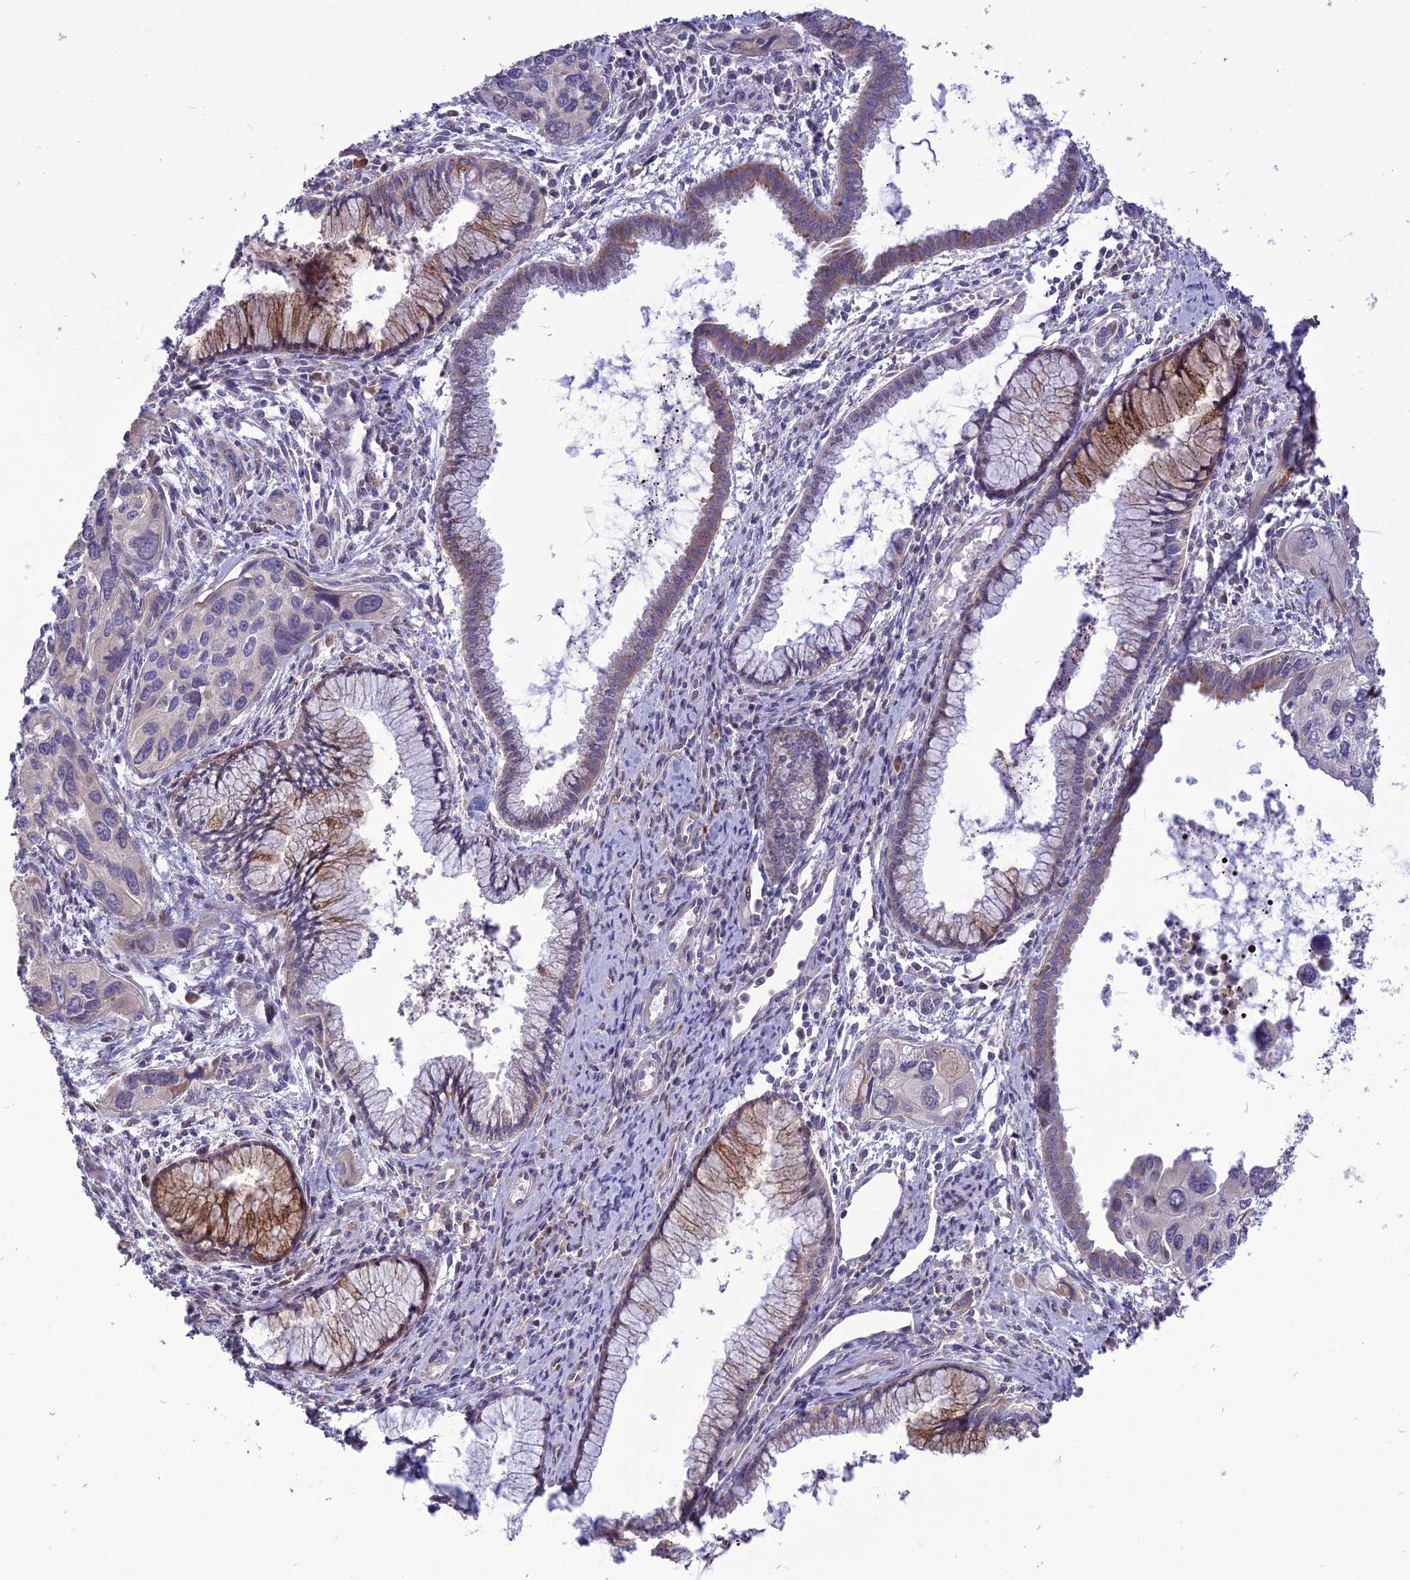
{"staining": {"intensity": "negative", "quantity": "none", "location": "none"}, "tissue": "cervical cancer", "cell_type": "Tumor cells", "image_type": "cancer", "snomed": [{"axis": "morphology", "description": "Squamous cell carcinoma, NOS"}, {"axis": "topography", "description": "Cervix"}], "caption": "This is an immunohistochemistry photomicrograph of cervical cancer (squamous cell carcinoma). There is no staining in tumor cells.", "gene": "SPG21", "patient": {"sex": "female", "age": 55}}